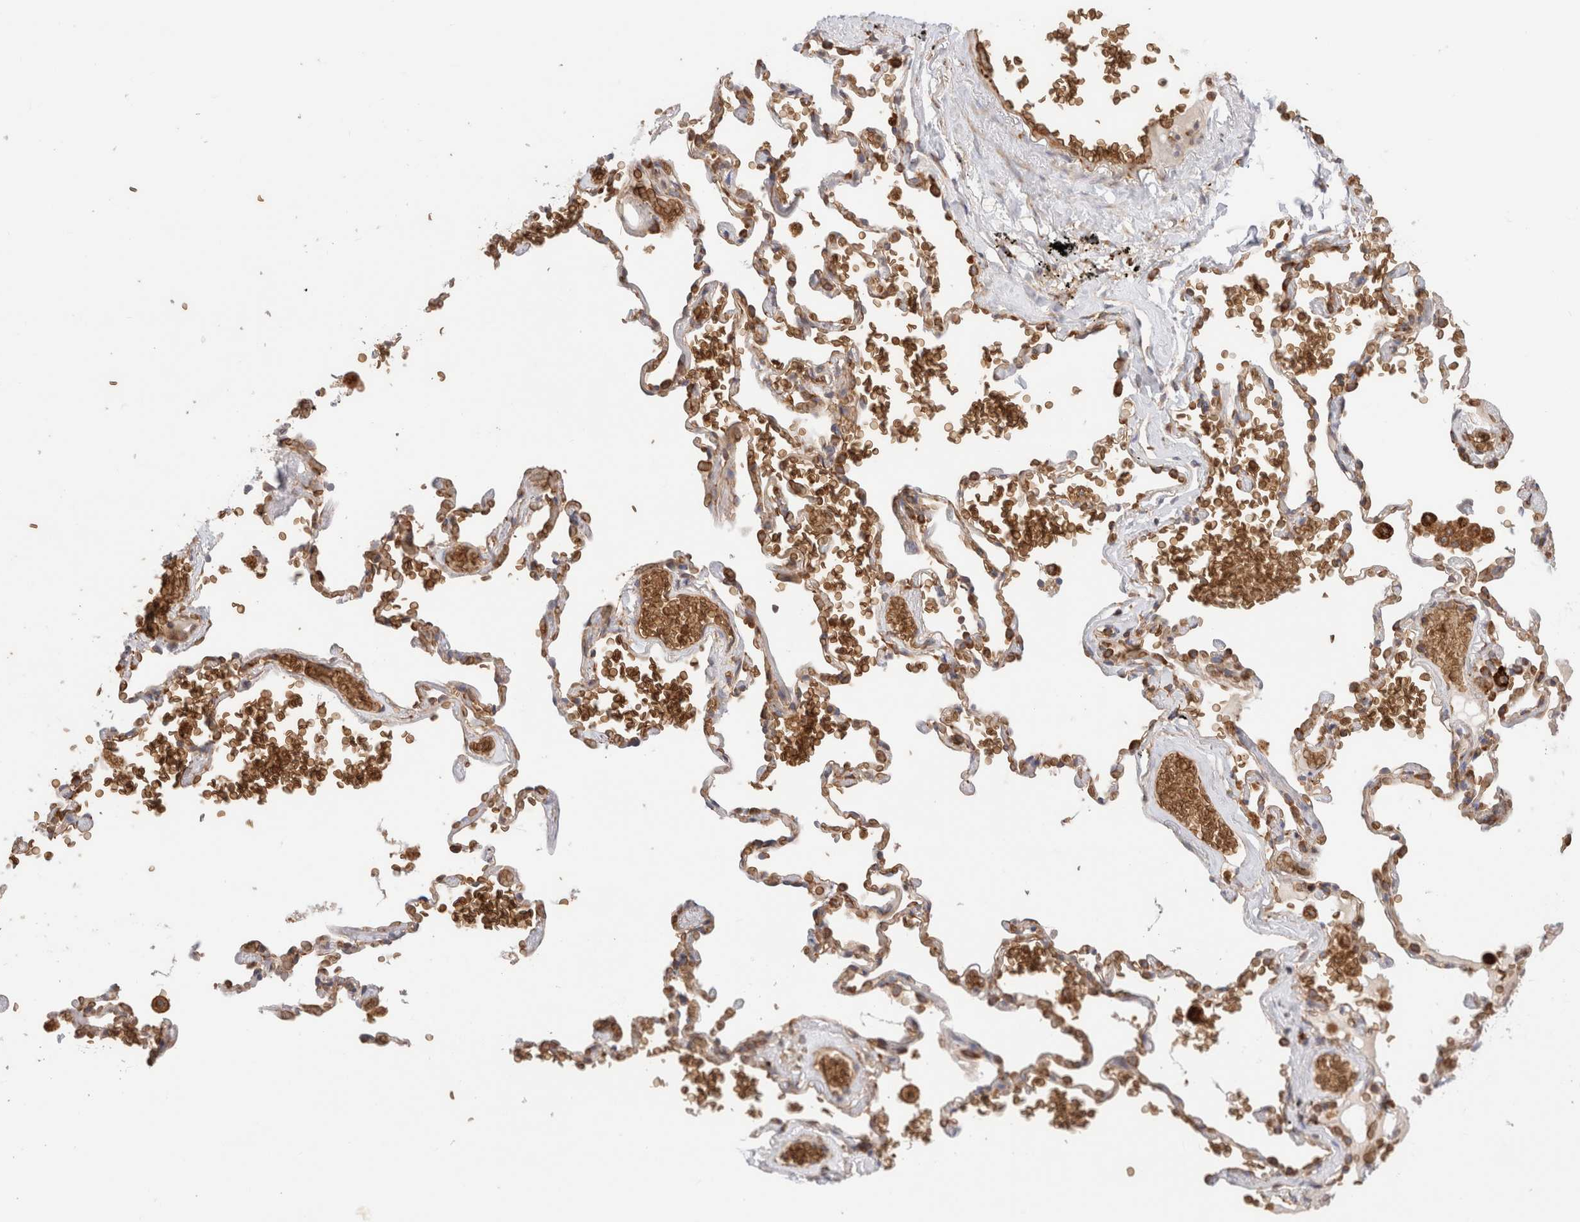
{"staining": {"intensity": "weak", "quantity": "25%-75%", "location": "cytoplasmic/membranous"}, "tissue": "adipose tissue", "cell_type": "Adipocytes", "image_type": "normal", "snomed": [{"axis": "morphology", "description": "Normal tissue, NOS"}, {"axis": "topography", "description": "Cartilage tissue"}, {"axis": "topography", "description": "Lung"}], "caption": "The photomicrograph reveals immunohistochemical staining of benign adipose tissue. There is weak cytoplasmic/membranous expression is seen in about 25%-75% of adipocytes.", "gene": "UTS2B", "patient": {"sex": "female", "age": 77}}